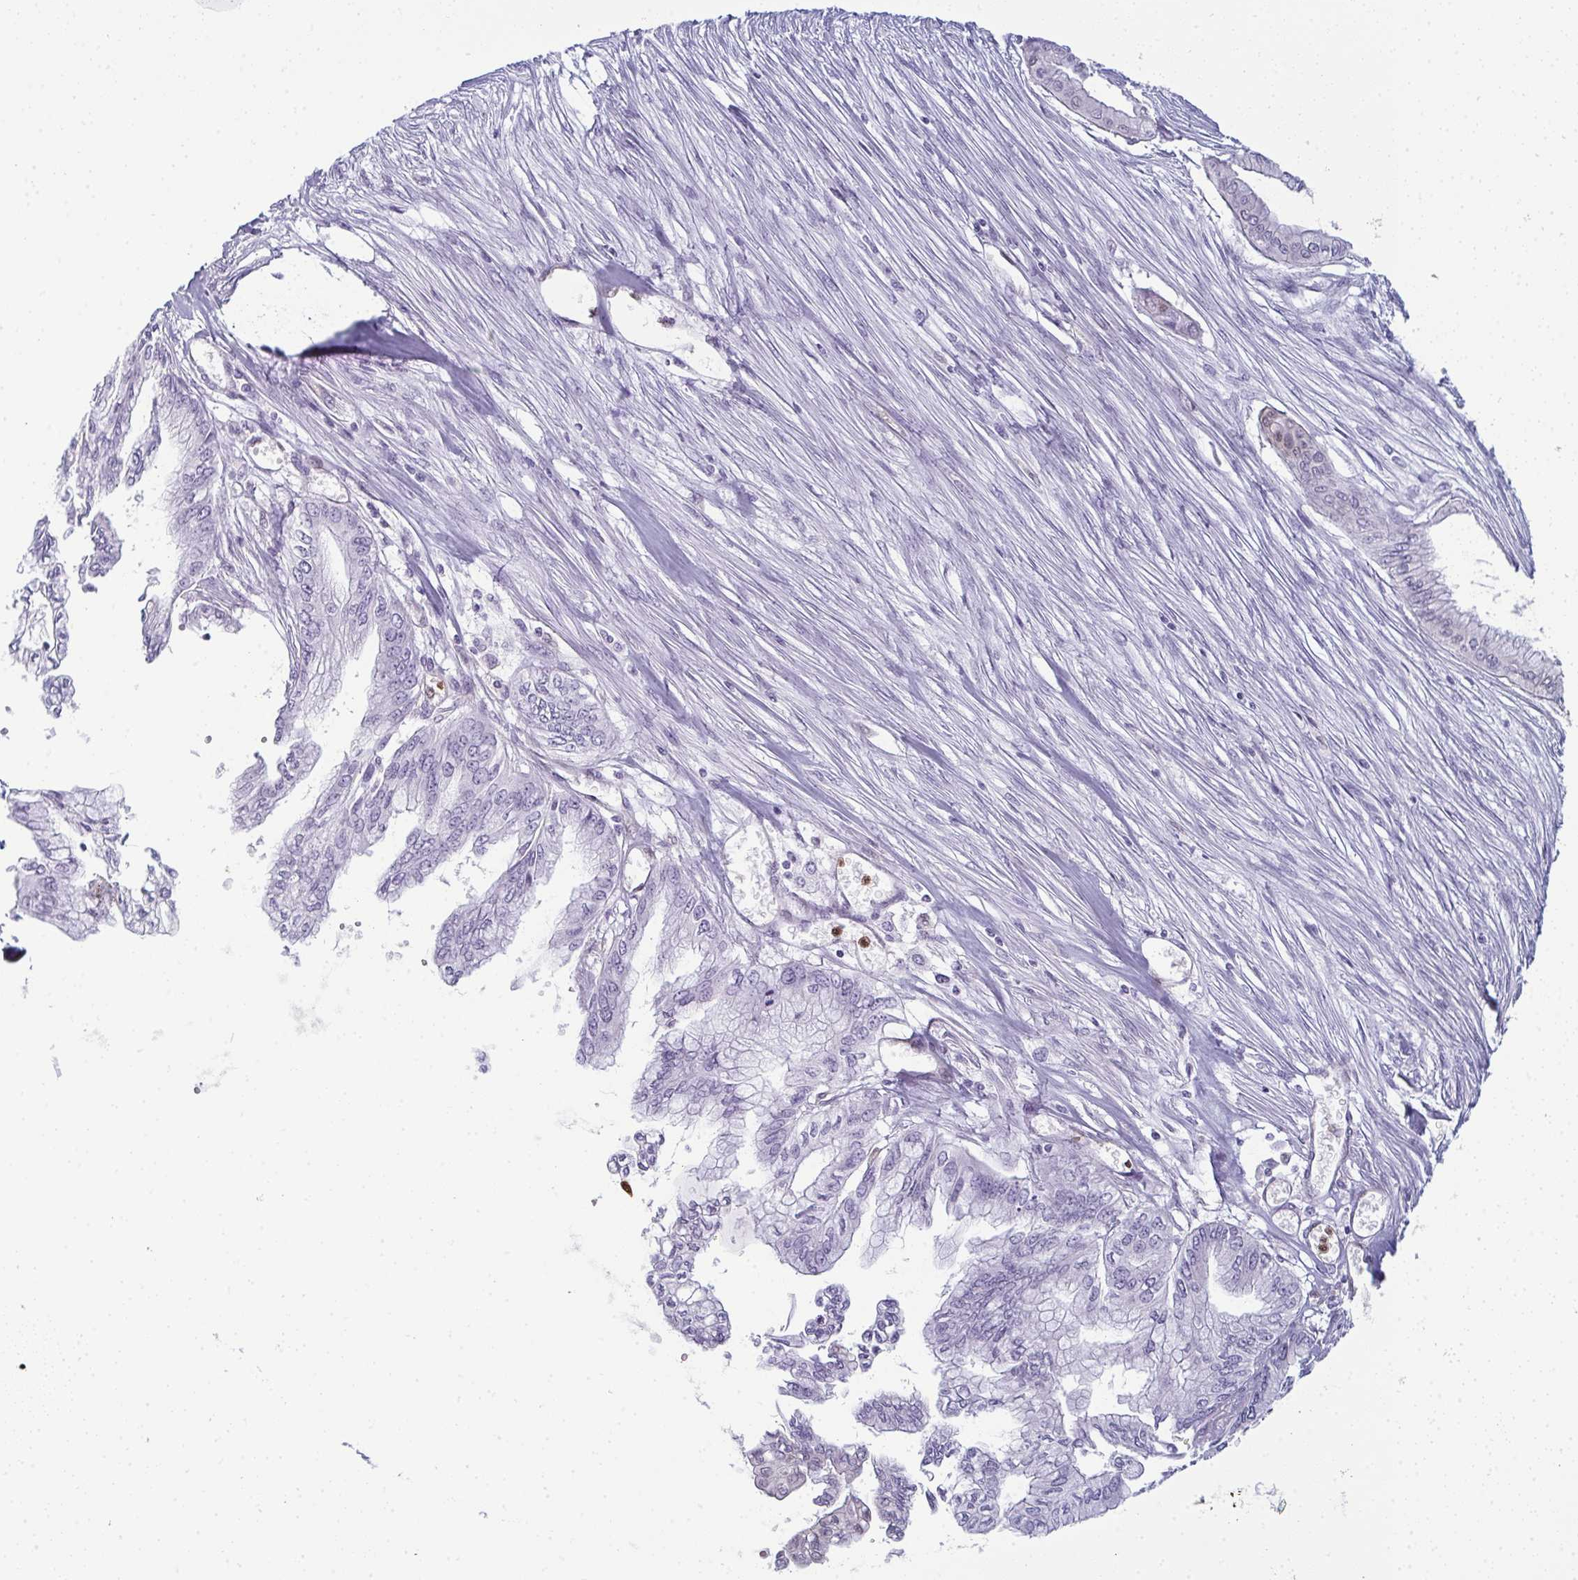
{"staining": {"intensity": "negative", "quantity": "none", "location": "none"}, "tissue": "pancreatic cancer", "cell_type": "Tumor cells", "image_type": "cancer", "snomed": [{"axis": "morphology", "description": "Adenocarcinoma, NOS"}, {"axis": "topography", "description": "Pancreas"}], "caption": "The histopathology image shows no staining of tumor cells in pancreatic cancer.", "gene": "CDA", "patient": {"sex": "female", "age": 68}}